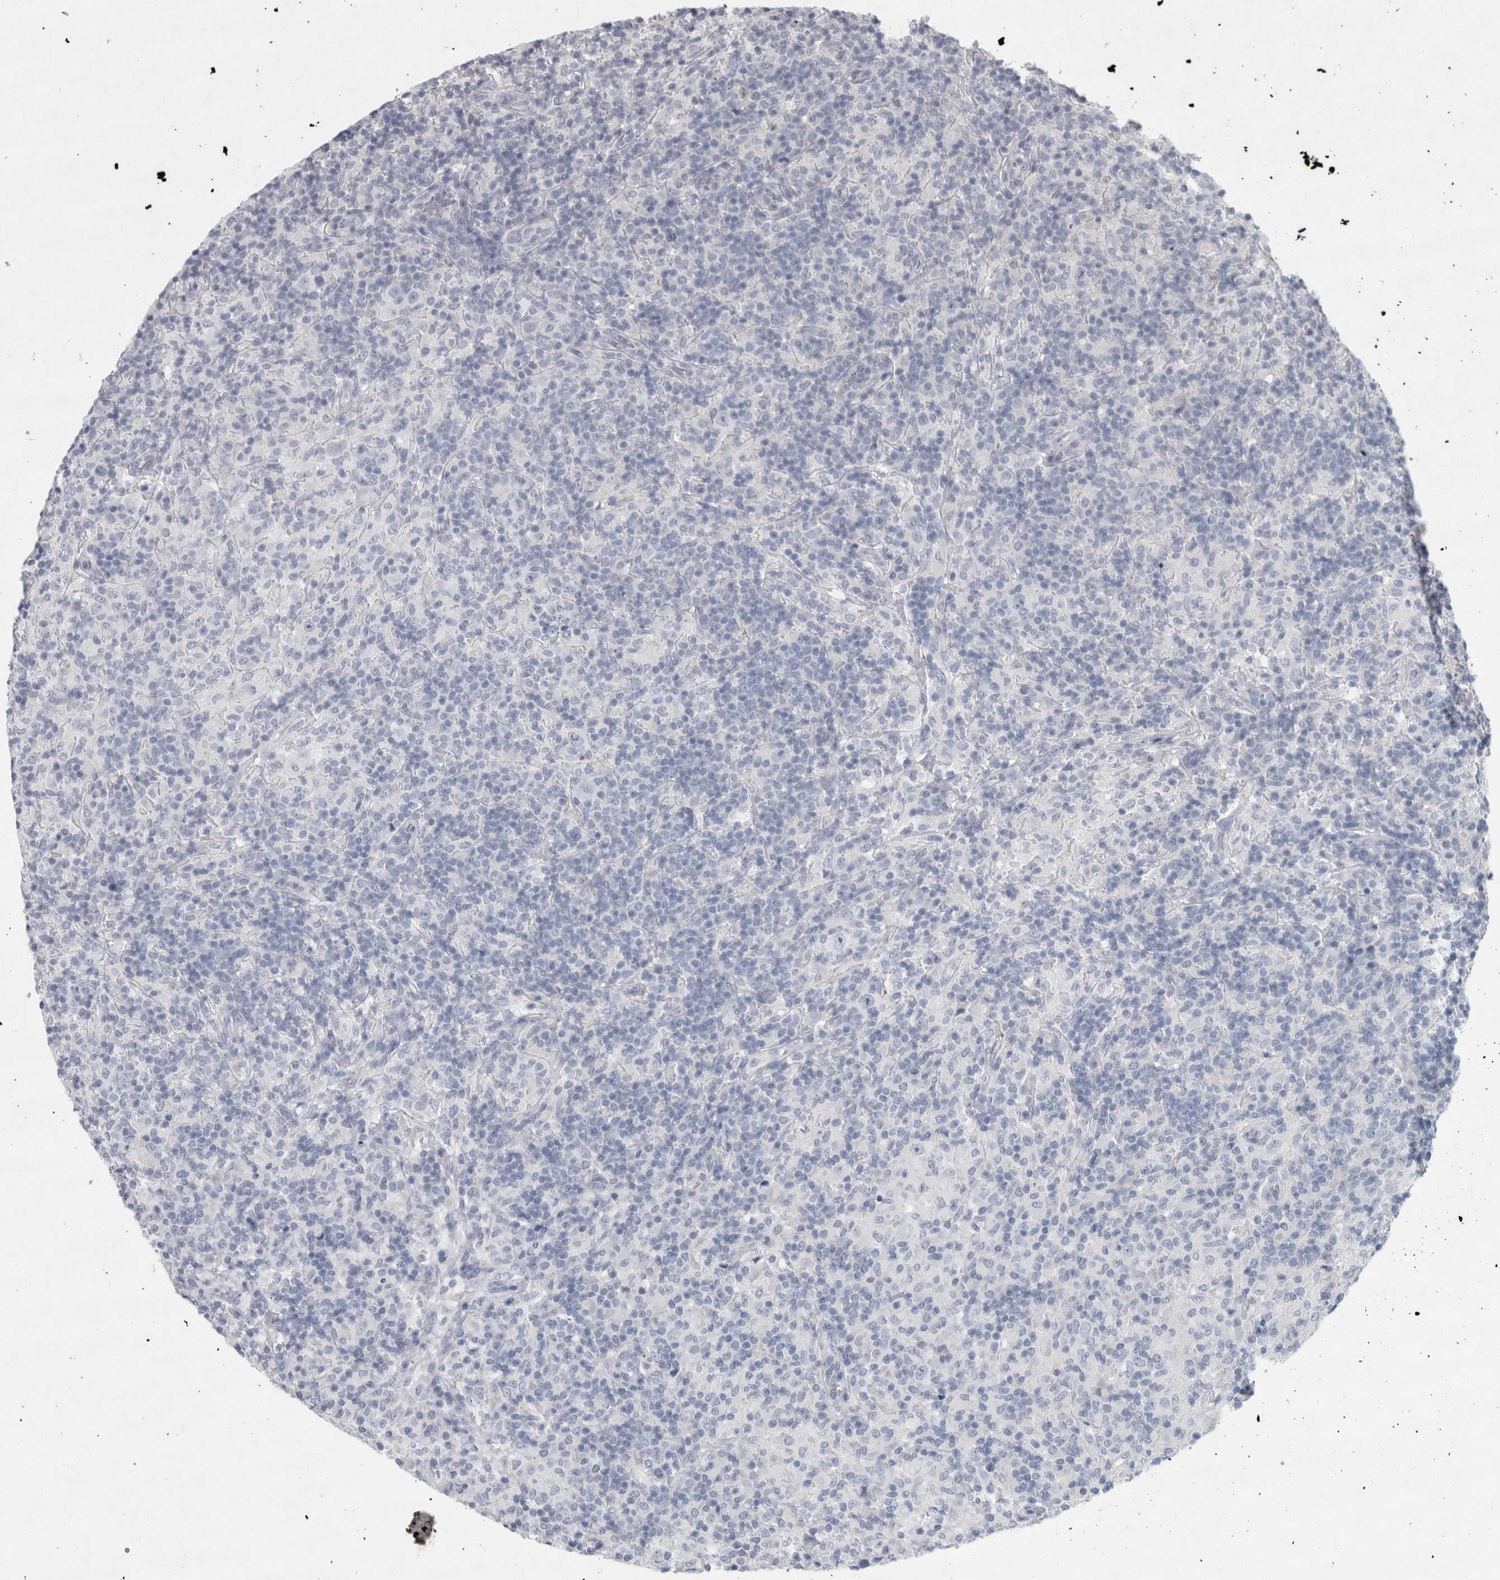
{"staining": {"intensity": "negative", "quantity": "none", "location": "none"}, "tissue": "lymphoma", "cell_type": "Tumor cells", "image_type": "cancer", "snomed": [{"axis": "morphology", "description": "Hodgkin's disease, NOS"}, {"axis": "topography", "description": "Lymph node"}], "caption": "Histopathology image shows no significant protein staining in tumor cells of Hodgkin's disease. The staining was performed using DAB to visualize the protein expression in brown, while the nuclei were stained in blue with hematoxylin (Magnification: 20x).", "gene": "WNT7A", "patient": {"sex": "male", "age": 70}}